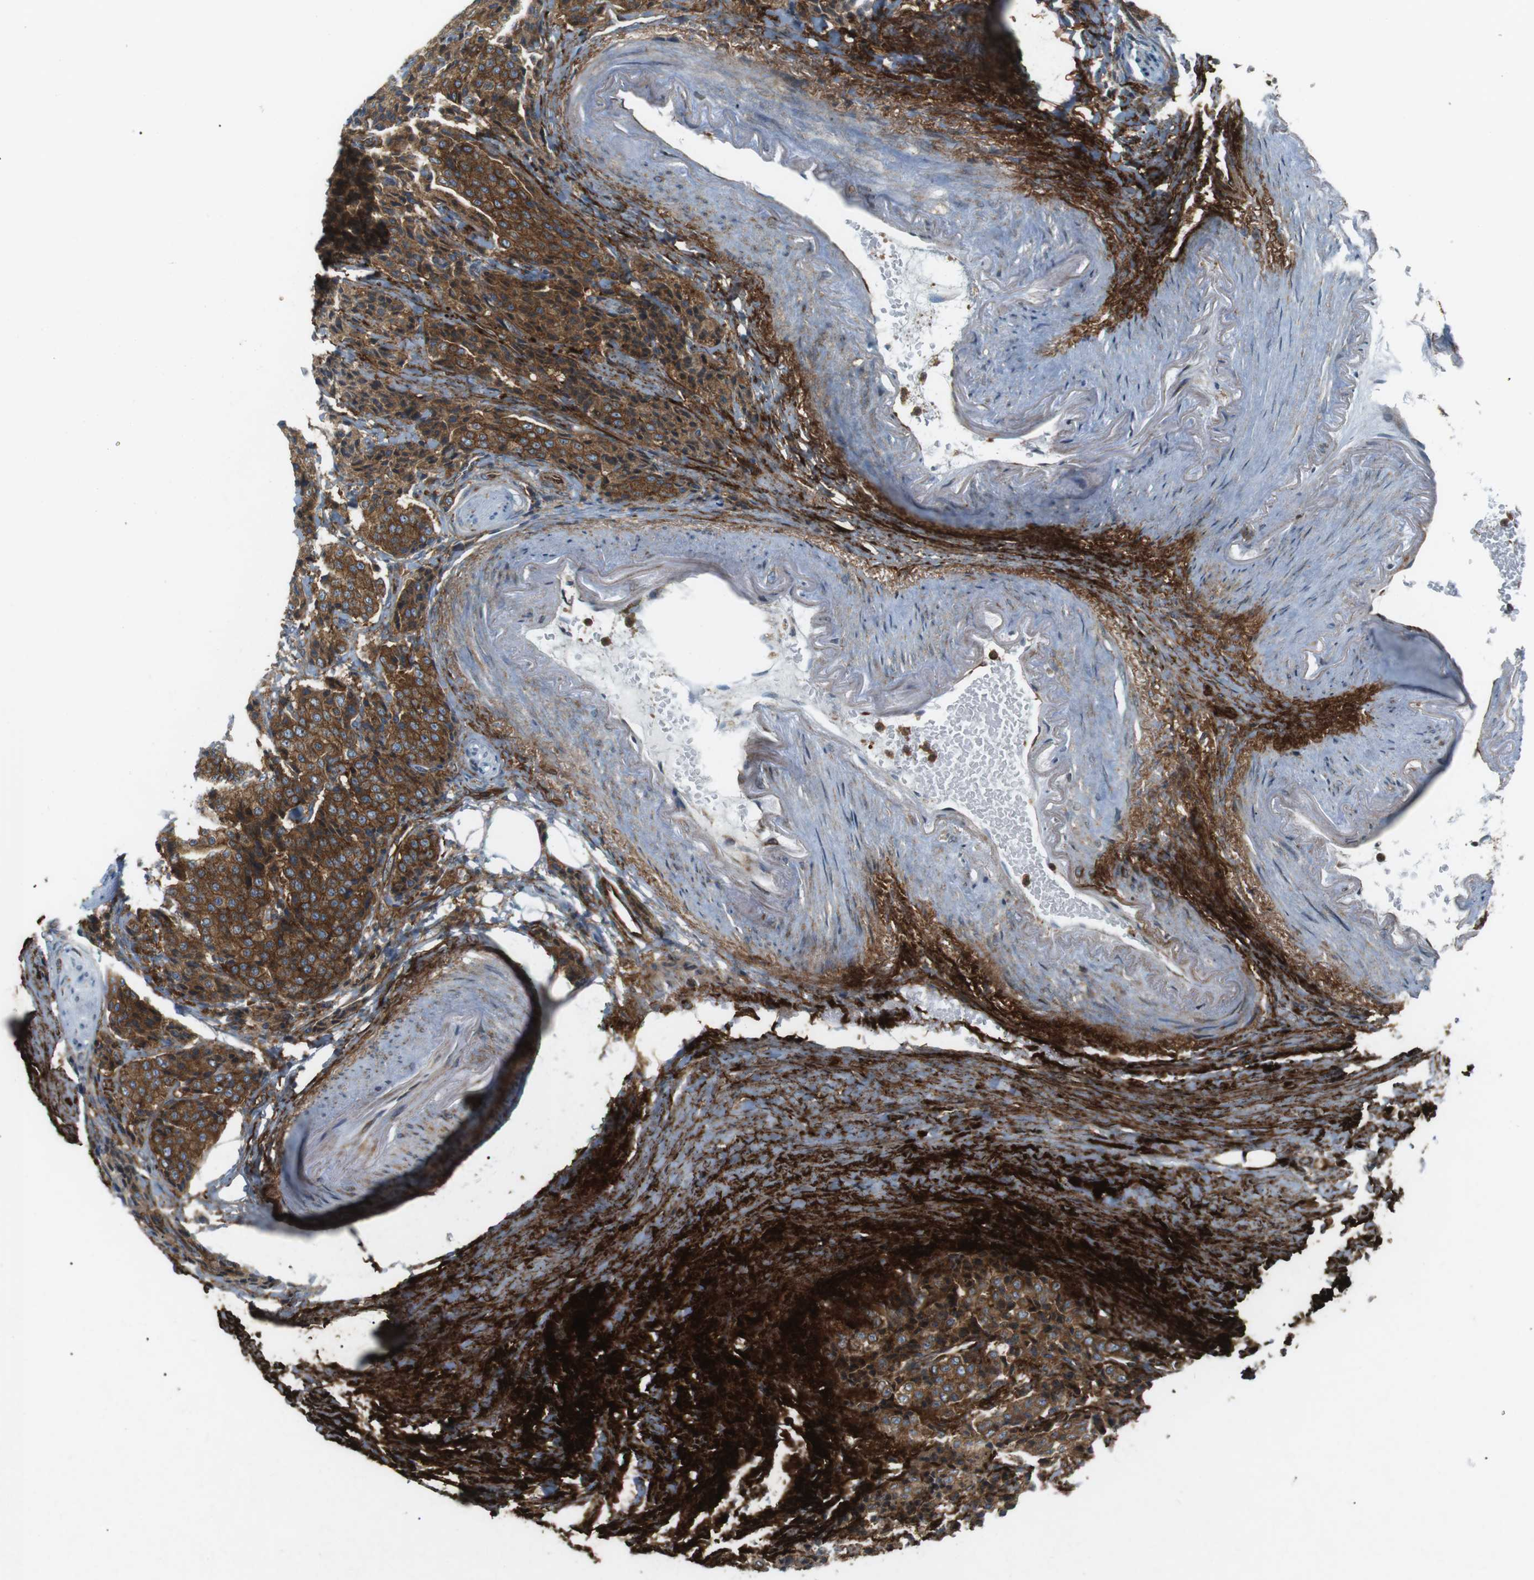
{"staining": {"intensity": "strong", "quantity": ">75%", "location": "cytoplasmic/membranous"}, "tissue": "carcinoid", "cell_type": "Tumor cells", "image_type": "cancer", "snomed": [{"axis": "morphology", "description": "Carcinoid, malignant, NOS"}, {"axis": "topography", "description": "Colon"}], "caption": "Immunohistochemical staining of carcinoid exhibits high levels of strong cytoplasmic/membranous expression in about >75% of tumor cells.", "gene": "FLII", "patient": {"sex": "female", "age": 61}}